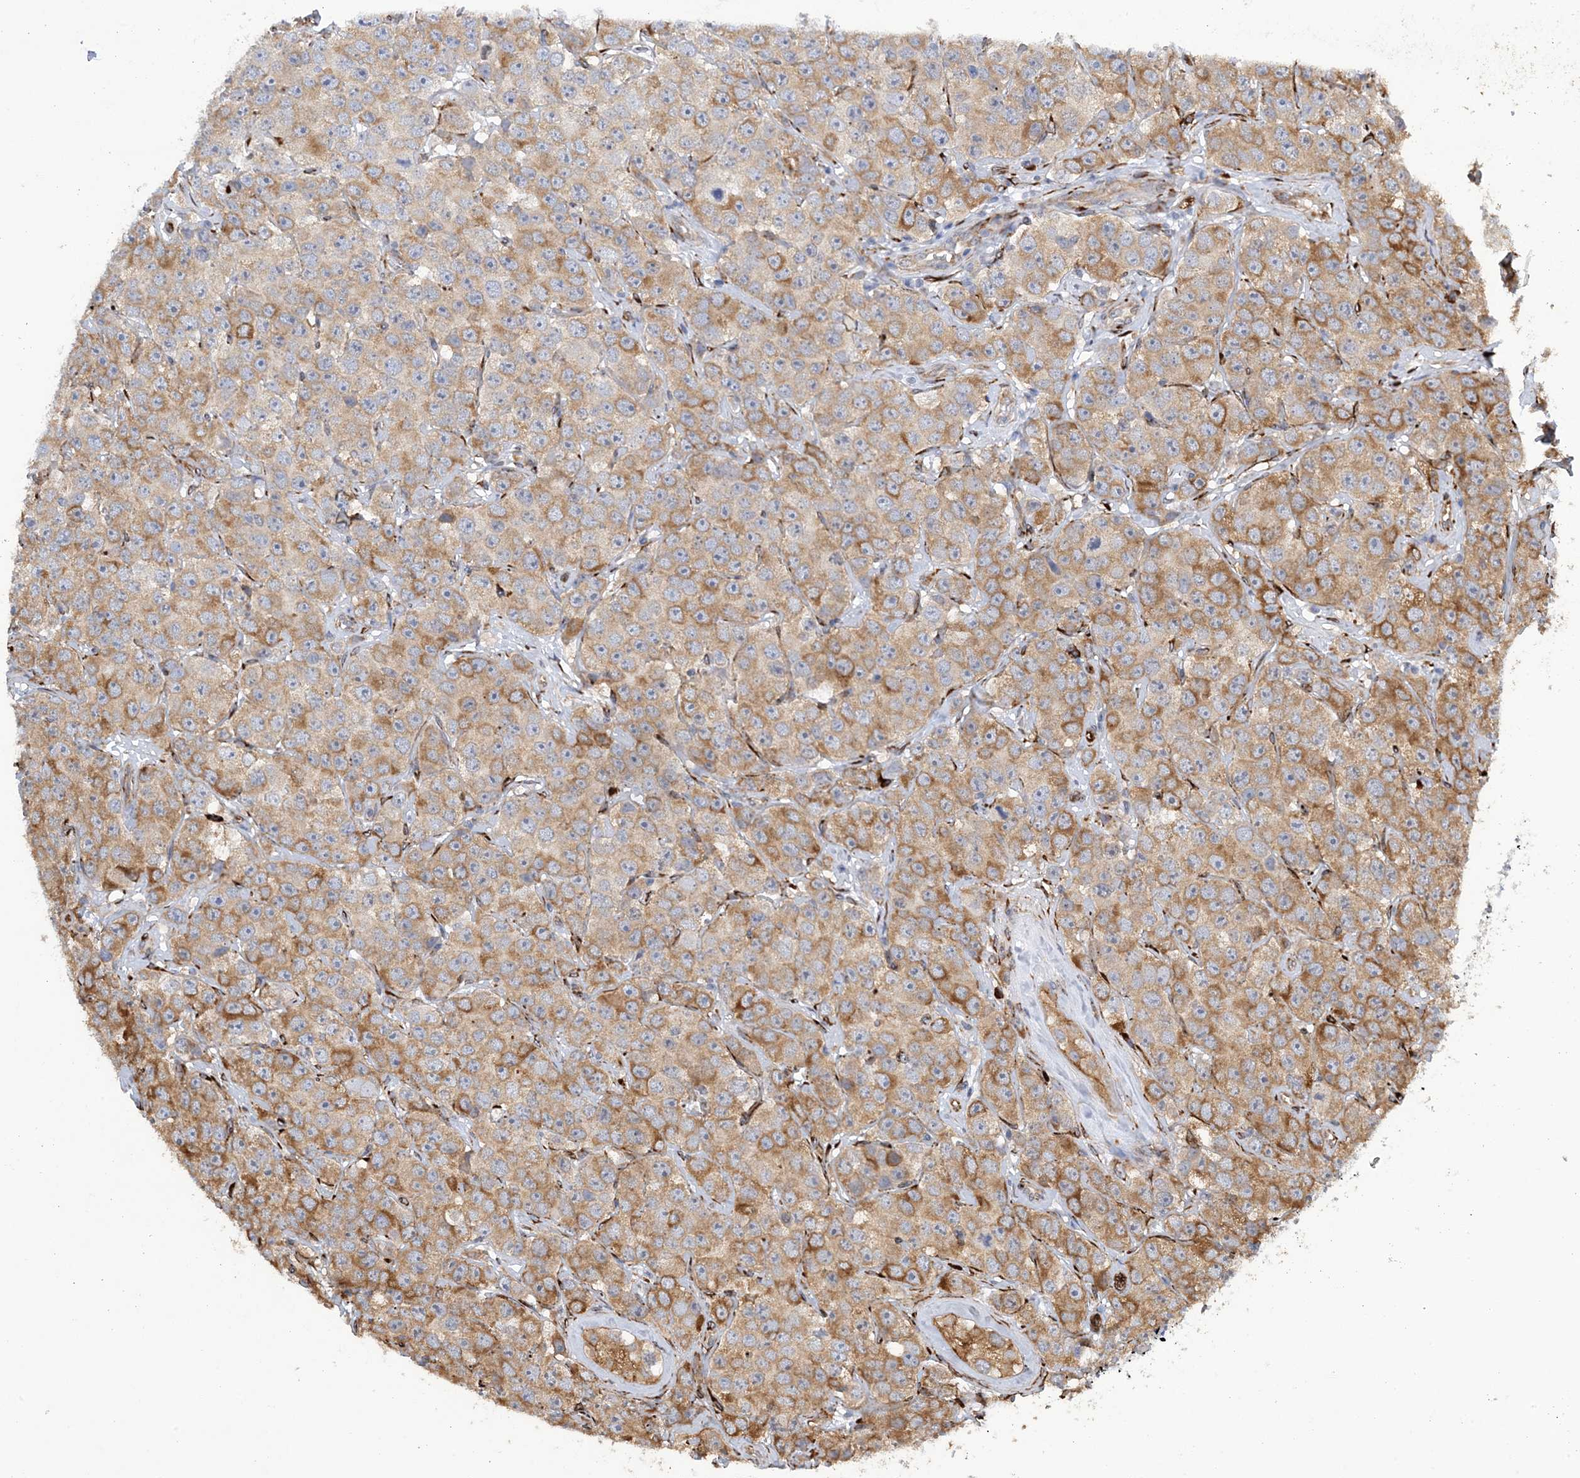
{"staining": {"intensity": "moderate", "quantity": "25%-75%", "location": "cytoplasmic/membranous"}, "tissue": "testis cancer", "cell_type": "Tumor cells", "image_type": "cancer", "snomed": [{"axis": "morphology", "description": "Seminoma, NOS"}, {"axis": "topography", "description": "Testis"}], "caption": "Tumor cells demonstrate medium levels of moderate cytoplasmic/membranous staining in about 25%-75% of cells in human testis cancer (seminoma).", "gene": "ZBTB45", "patient": {"sex": "male", "age": 28}}